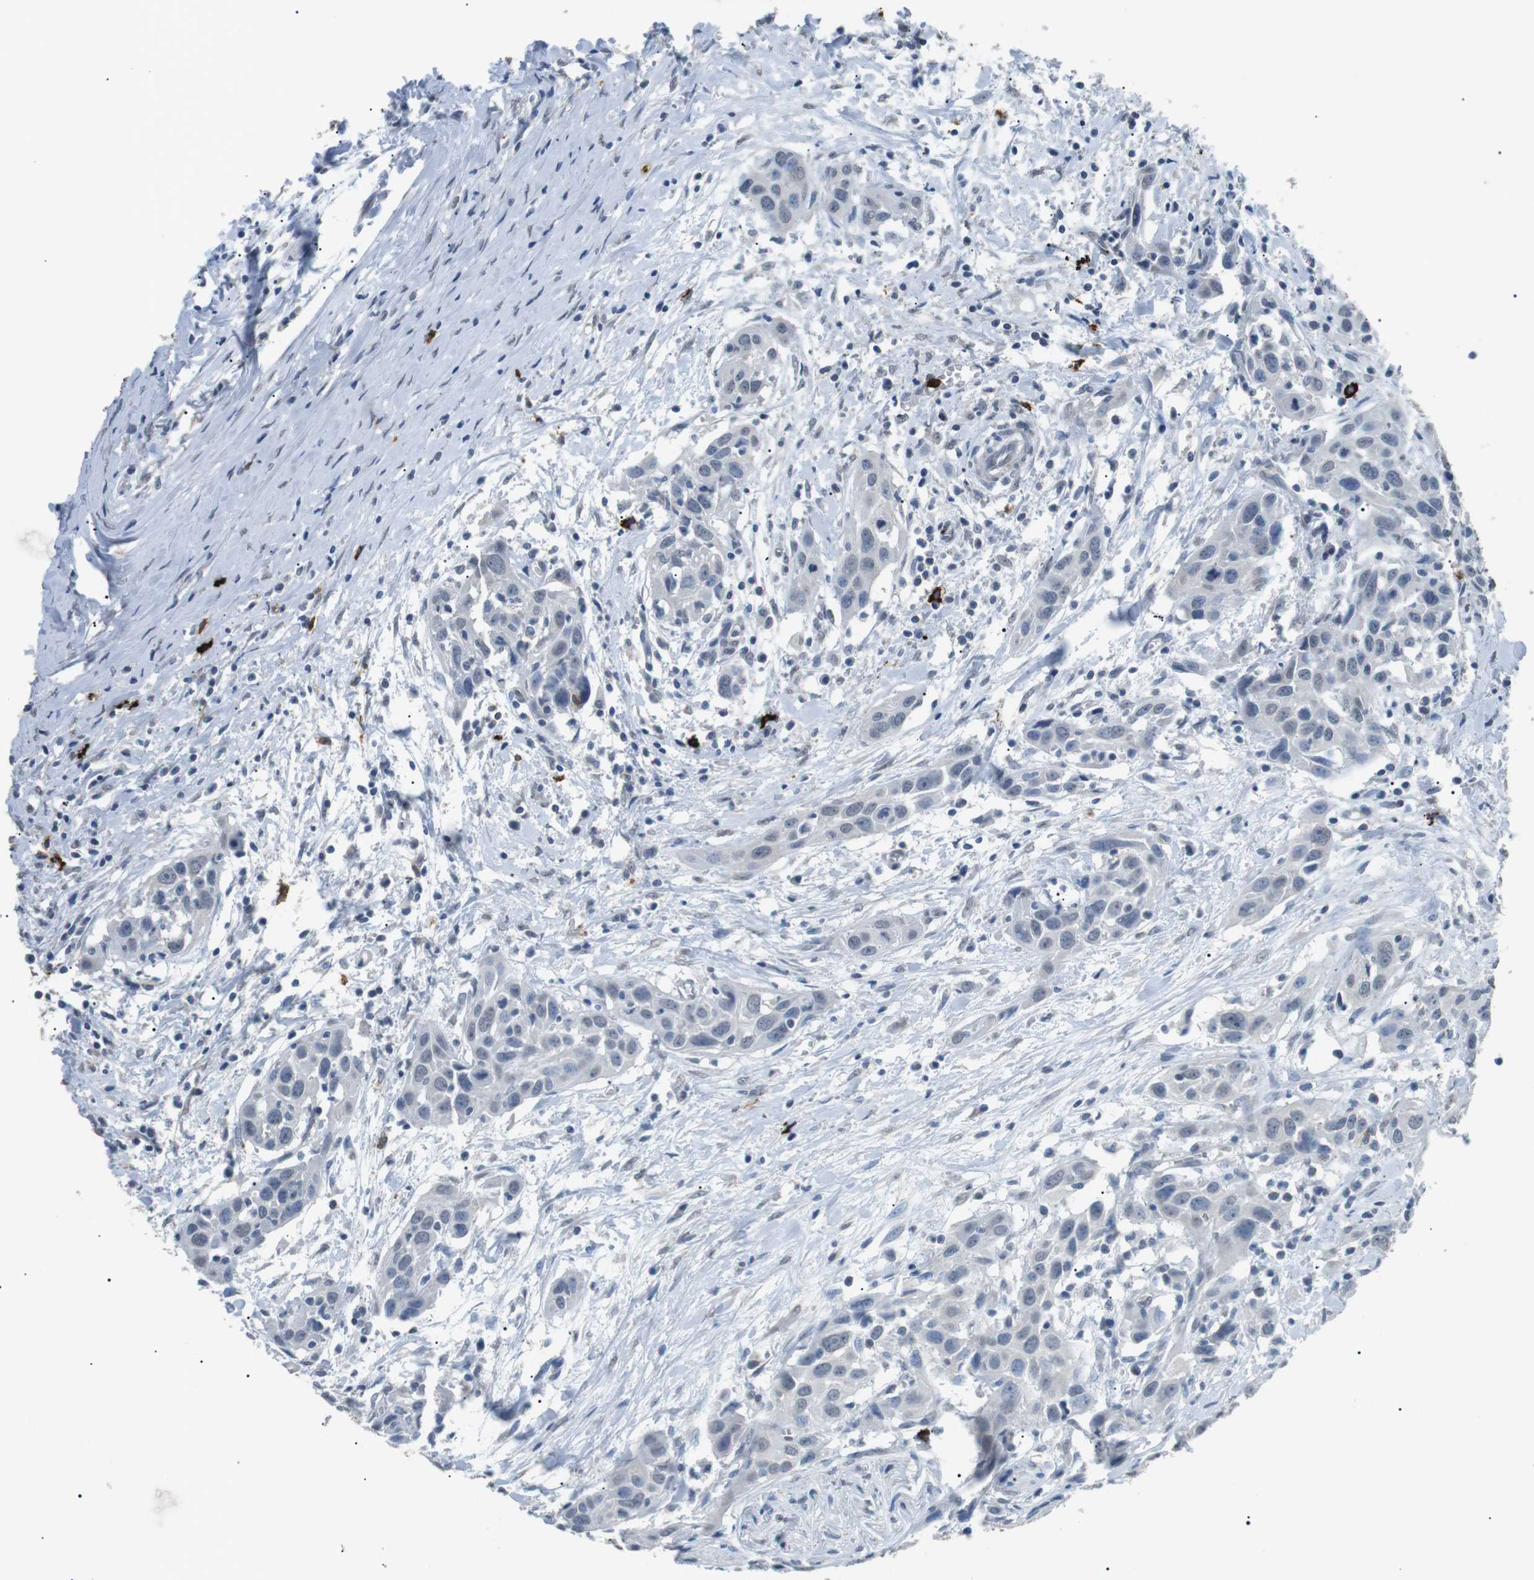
{"staining": {"intensity": "negative", "quantity": "none", "location": "none"}, "tissue": "head and neck cancer", "cell_type": "Tumor cells", "image_type": "cancer", "snomed": [{"axis": "morphology", "description": "Squamous cell carcinoma, NOS"}, {"axis": "topography", "description": "Oral tissue"}, {"axis": "topography", "description": "Head-Neck"}], "caption": "Immunohistochemical staining of head and neck cancer (squamous cell carcinoma) displays no significant positivity in tumor cells.", "gene": "GZMM", "patient": {"sex": "female", "age": 50}}